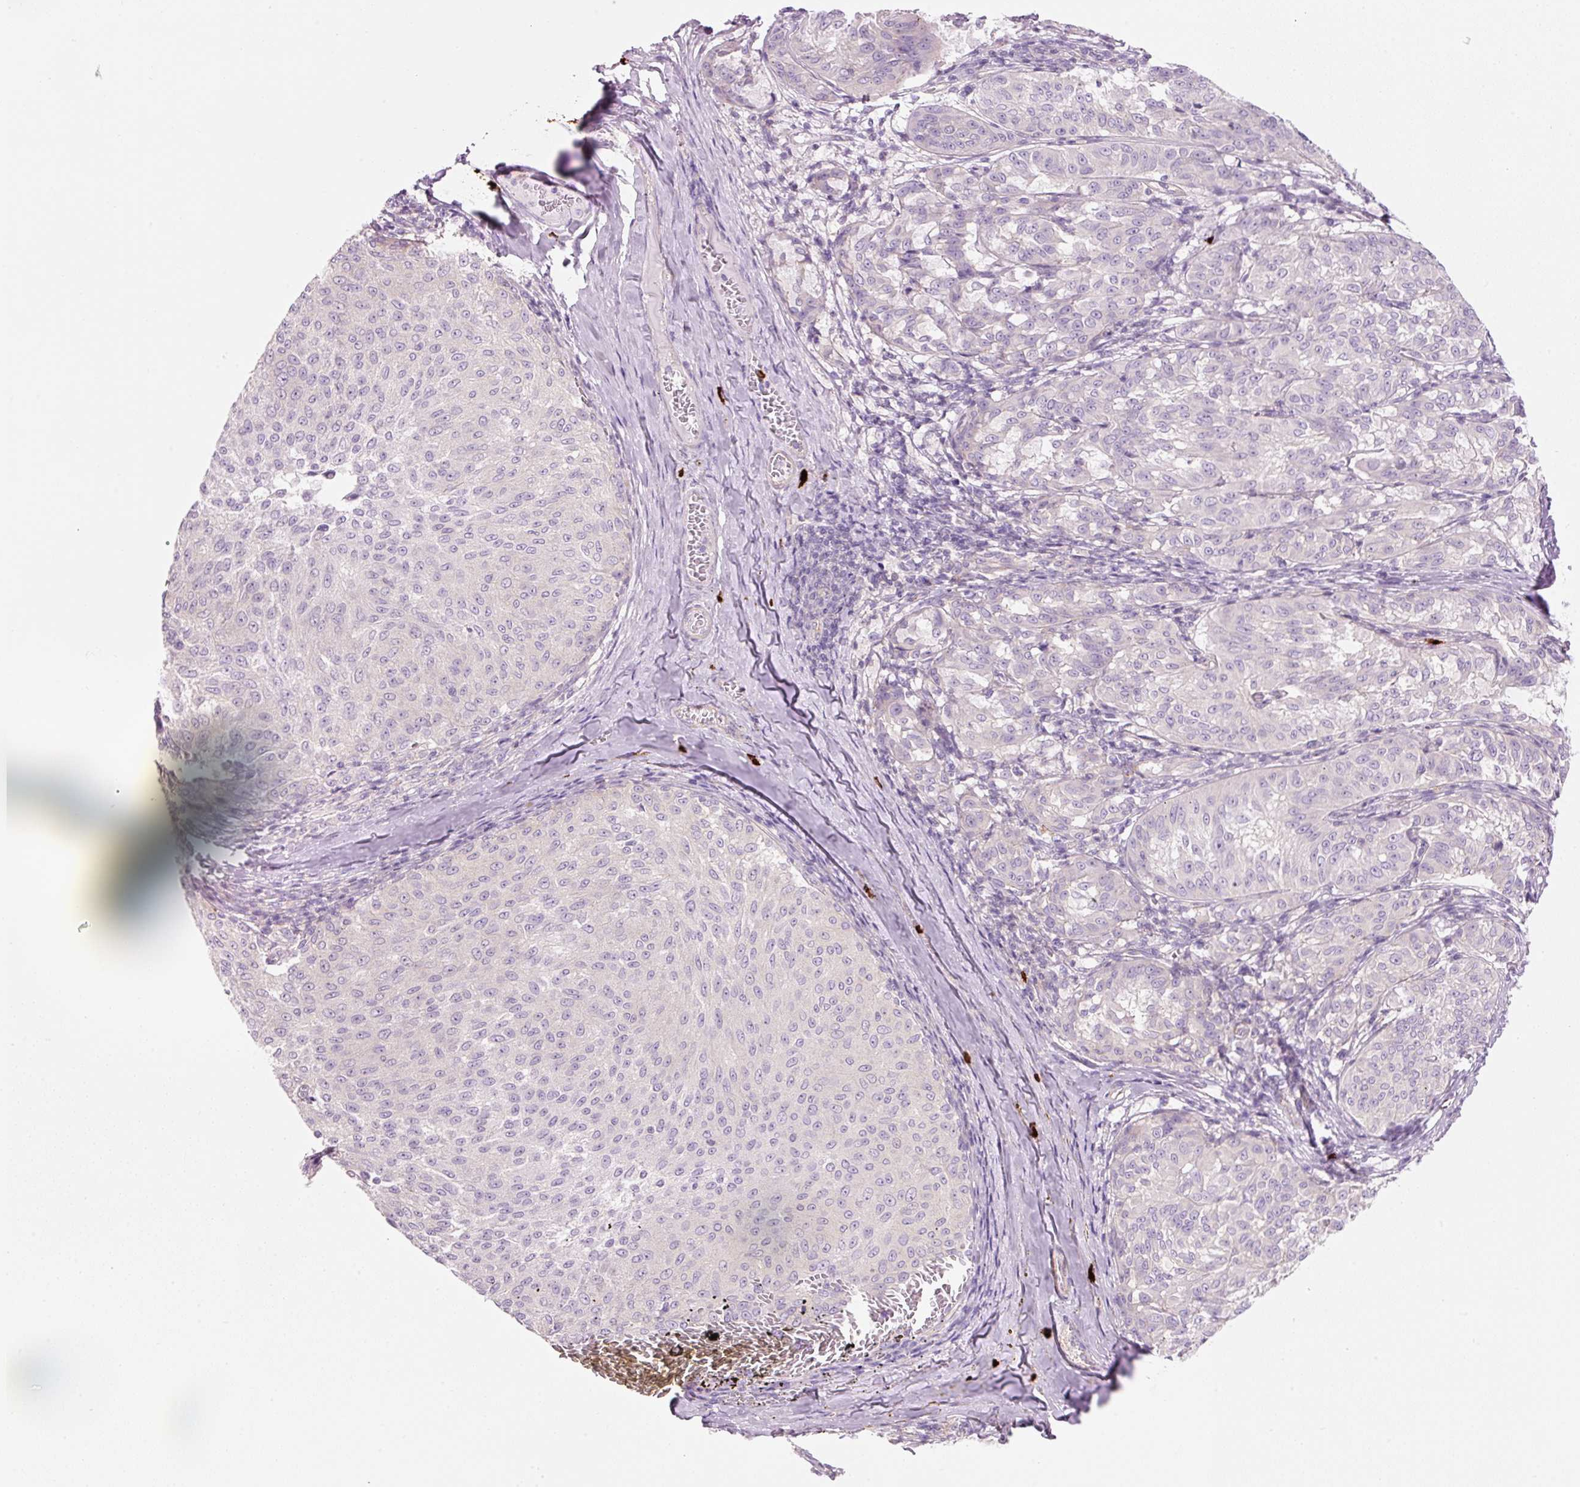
{"staining": {"intensity": "negative", "quantity": "none", "location": "none"}, "tissue": "melanoma", "cell_type": "Tumor cells", "image_type": "cancer", "snomed": [{"axis": "morphology", "description": "Malignant melanoma, NOS"}, {"axis": "topography", "description": "Skin"}], "caption": "Immunohistochemistry (IHC) micrograph of melanoma stained for a protein (brown), which shows no staining in tumor cells.", "gene": "MAP3K3", "patient": {"sex": "female", "age": 72}}